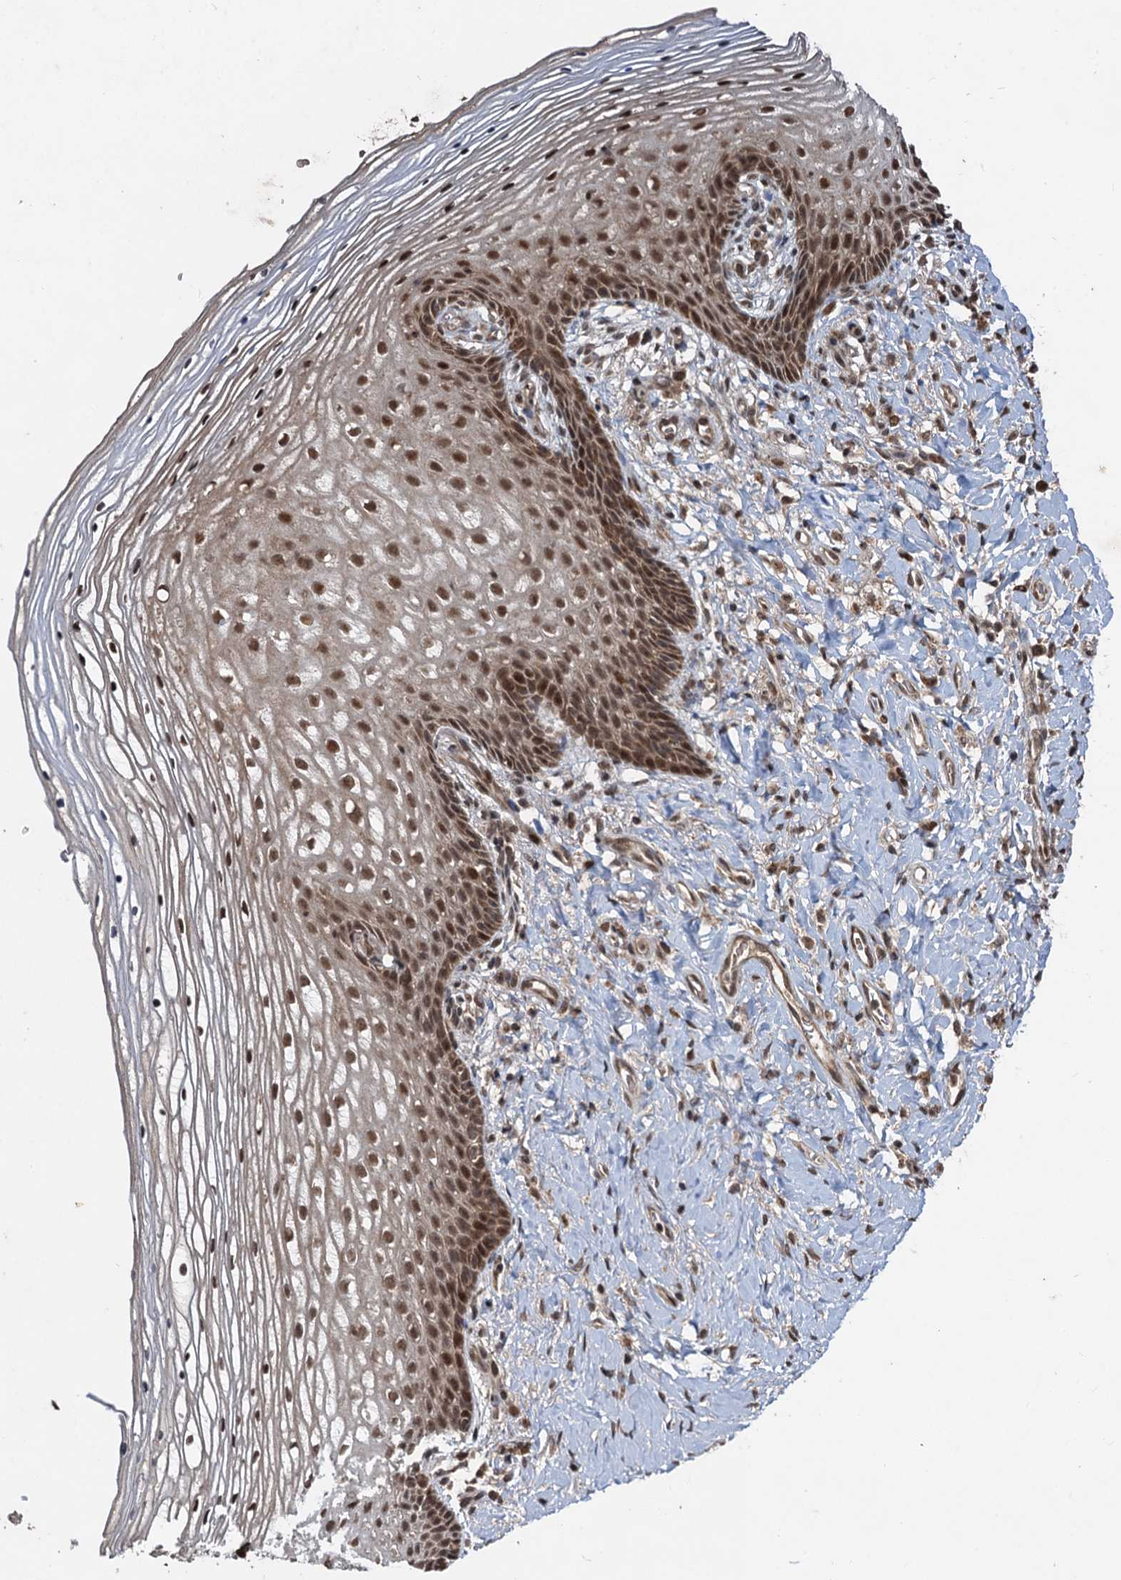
{"staining": {"intensity": "moderate", "quantity": ">75%", "location": "nuclear"}, "tissue": "vagina", "cell_type": "Squamous epithelial cells", "image_type": "normal", "snomed": [{"axis": "morphology", "description": "Normal tissue, NOS"}, {"axis": "topography", "description": "Vagina"}], "caption": "IHC image of unremarkable vagina stained for a protein (brown), which demonstrates medium levels of moderate nuclear expression in approximately >75% of squamous epithelial cells.", "gene": "REP15", "patient": {"sex": "female", "age": 60}}